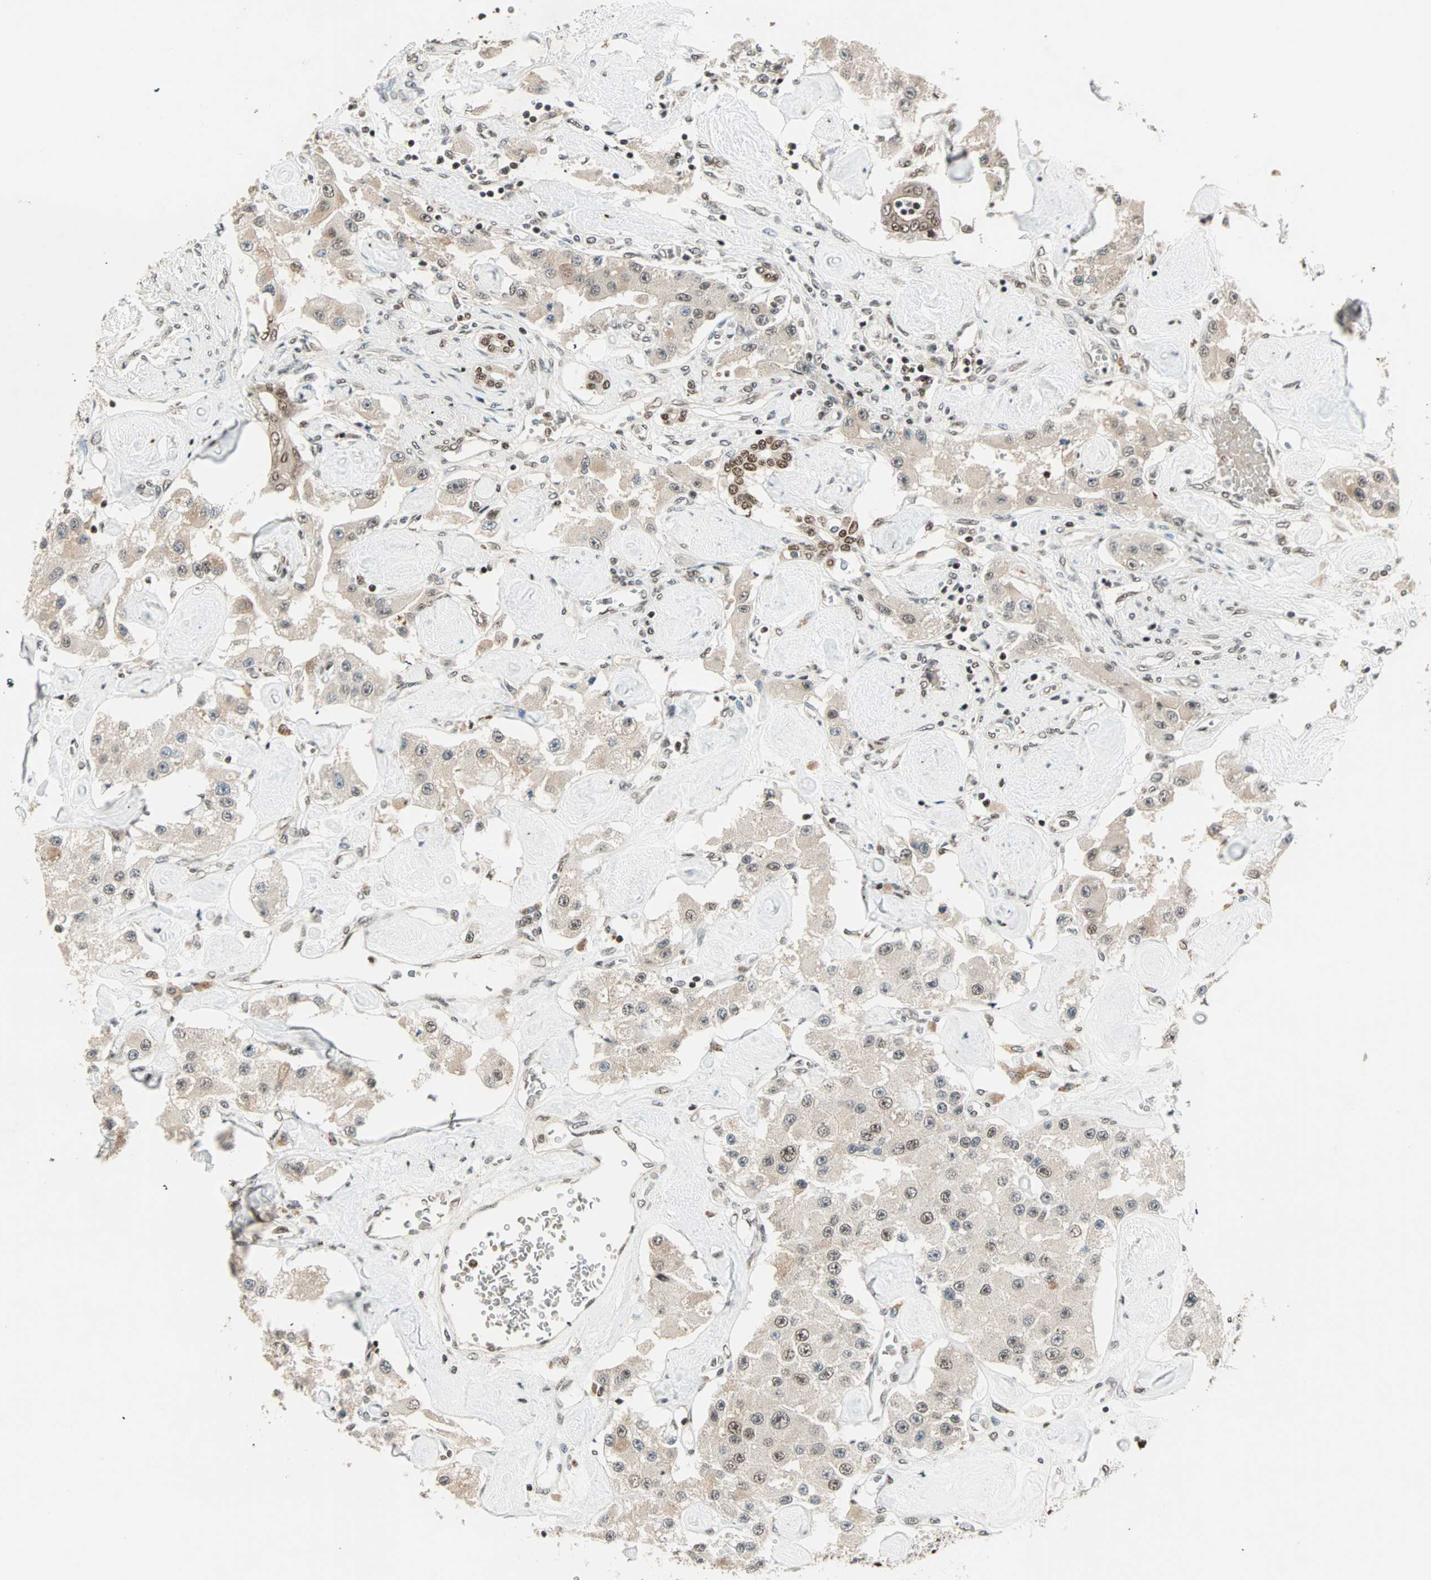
{"staining": {"intensity": "weak", "quantity": ">75%", "location": "cytoplasmic/membranous,nuclear"}, "tissue": "carcinoid", "cell_type": "Tumor cells", "image_type": "cancer", "snomed": [{"axis": "morphology", "description": "Carcinoid, malignant, NOS"}, {"axis": "topography", "description": "Pancreas"}], "caption": "Immunohistochemical staining of human carcinoid (malignant) shows weak cytoplasmic/membranous and nuclear protein staining in approximately >75% of tumor cells.", "gene": "MDC1", "patient": {"sex": "male", "age": 41}}